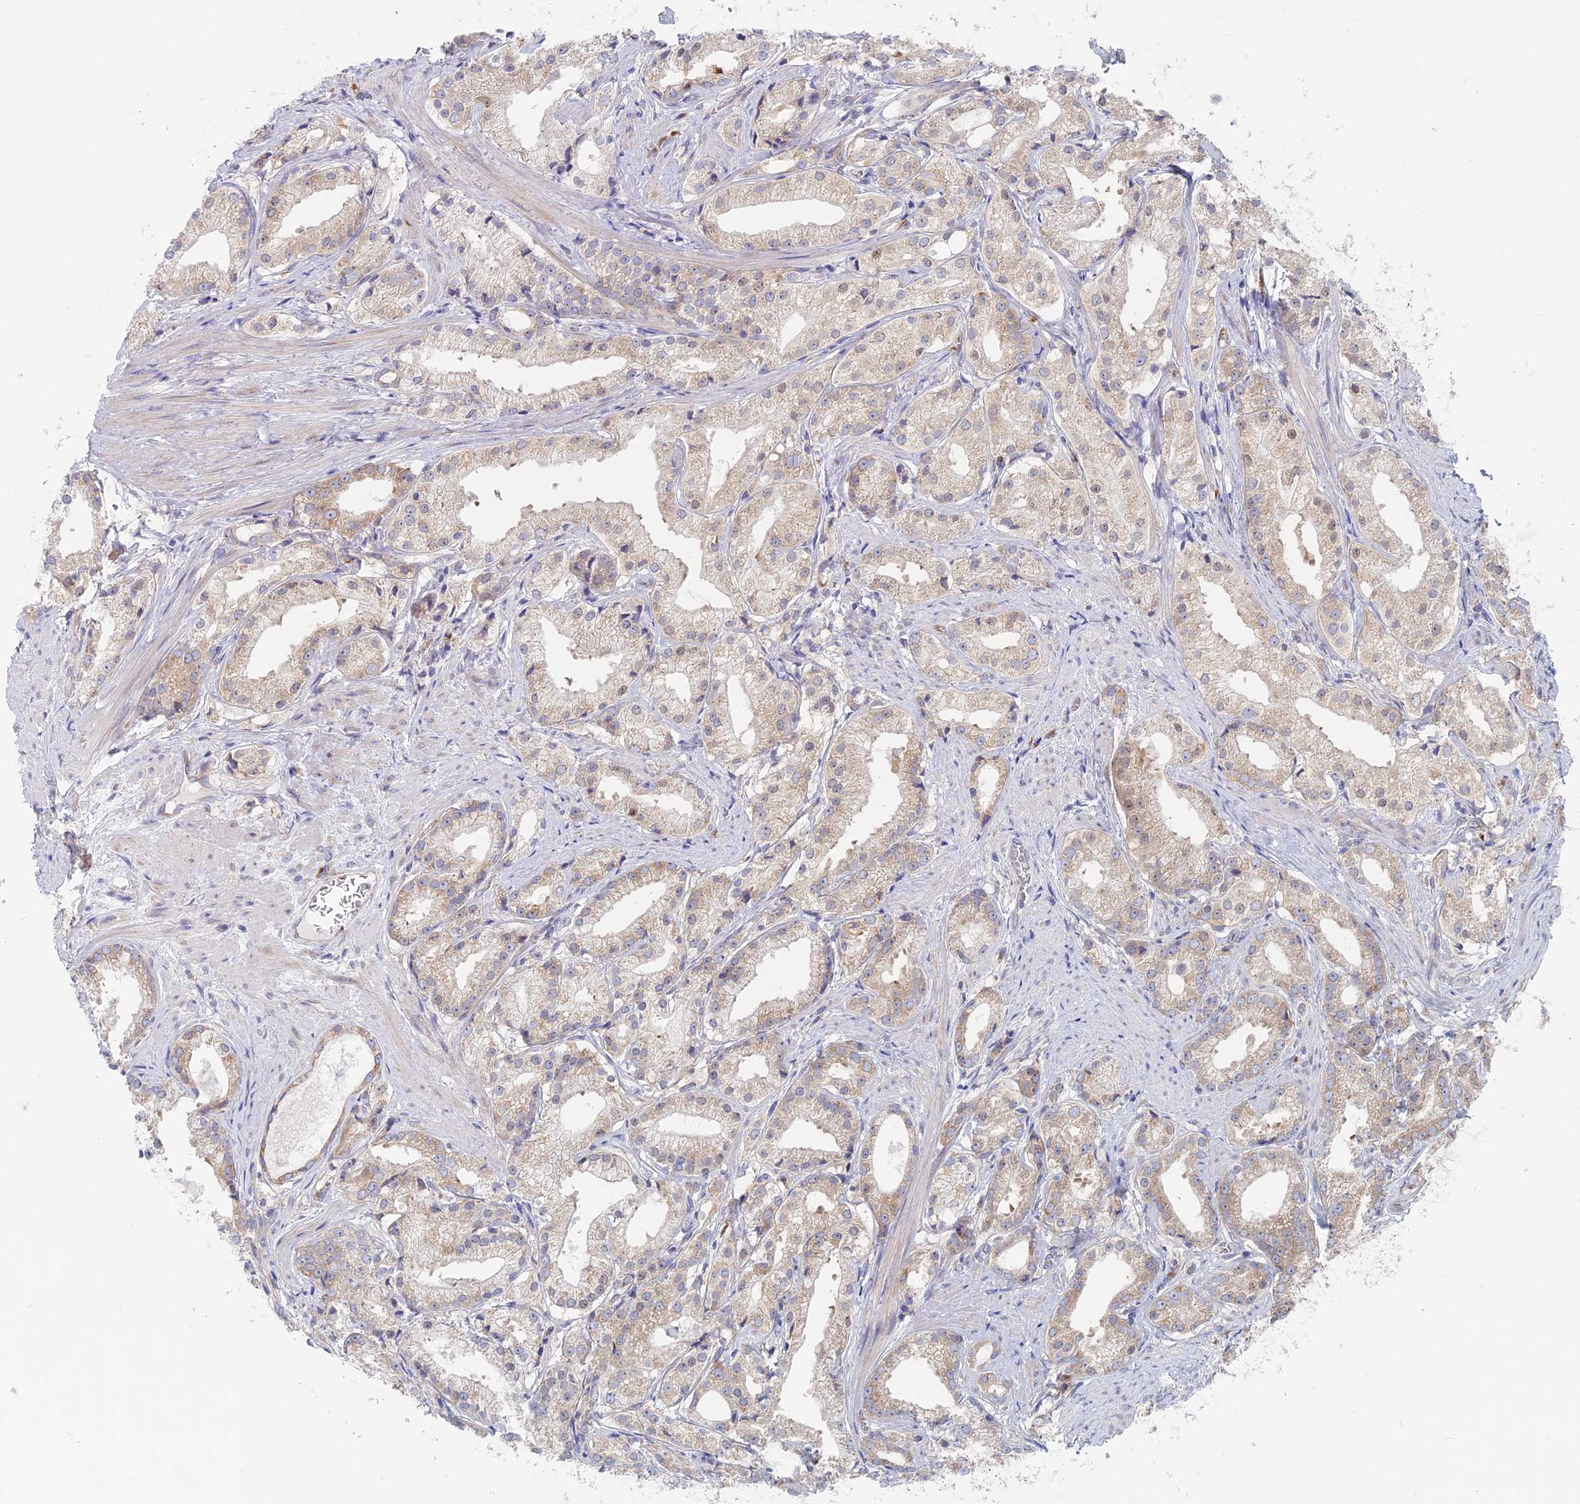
{"staining": {"intensity": "weak", "quantity": "<25%", "location": "cytoplasmic/membranous"}, "tissue": "prostate cancer", "cell_type": "Tumor cells", "image_type": "cancer", "snomed": [{"axis": "morphology", "description": "Adenocarcinoma, Low grade"}, {"axis": "topography", "description": "Prostate"}], "caption": "Immunohistochemical staining of prostate low-grade adenocarcinoma exhibits no significant expression in tumor cells.", "gene": "TBC1D30", "patient": {"sex": "male", "age": 57}}